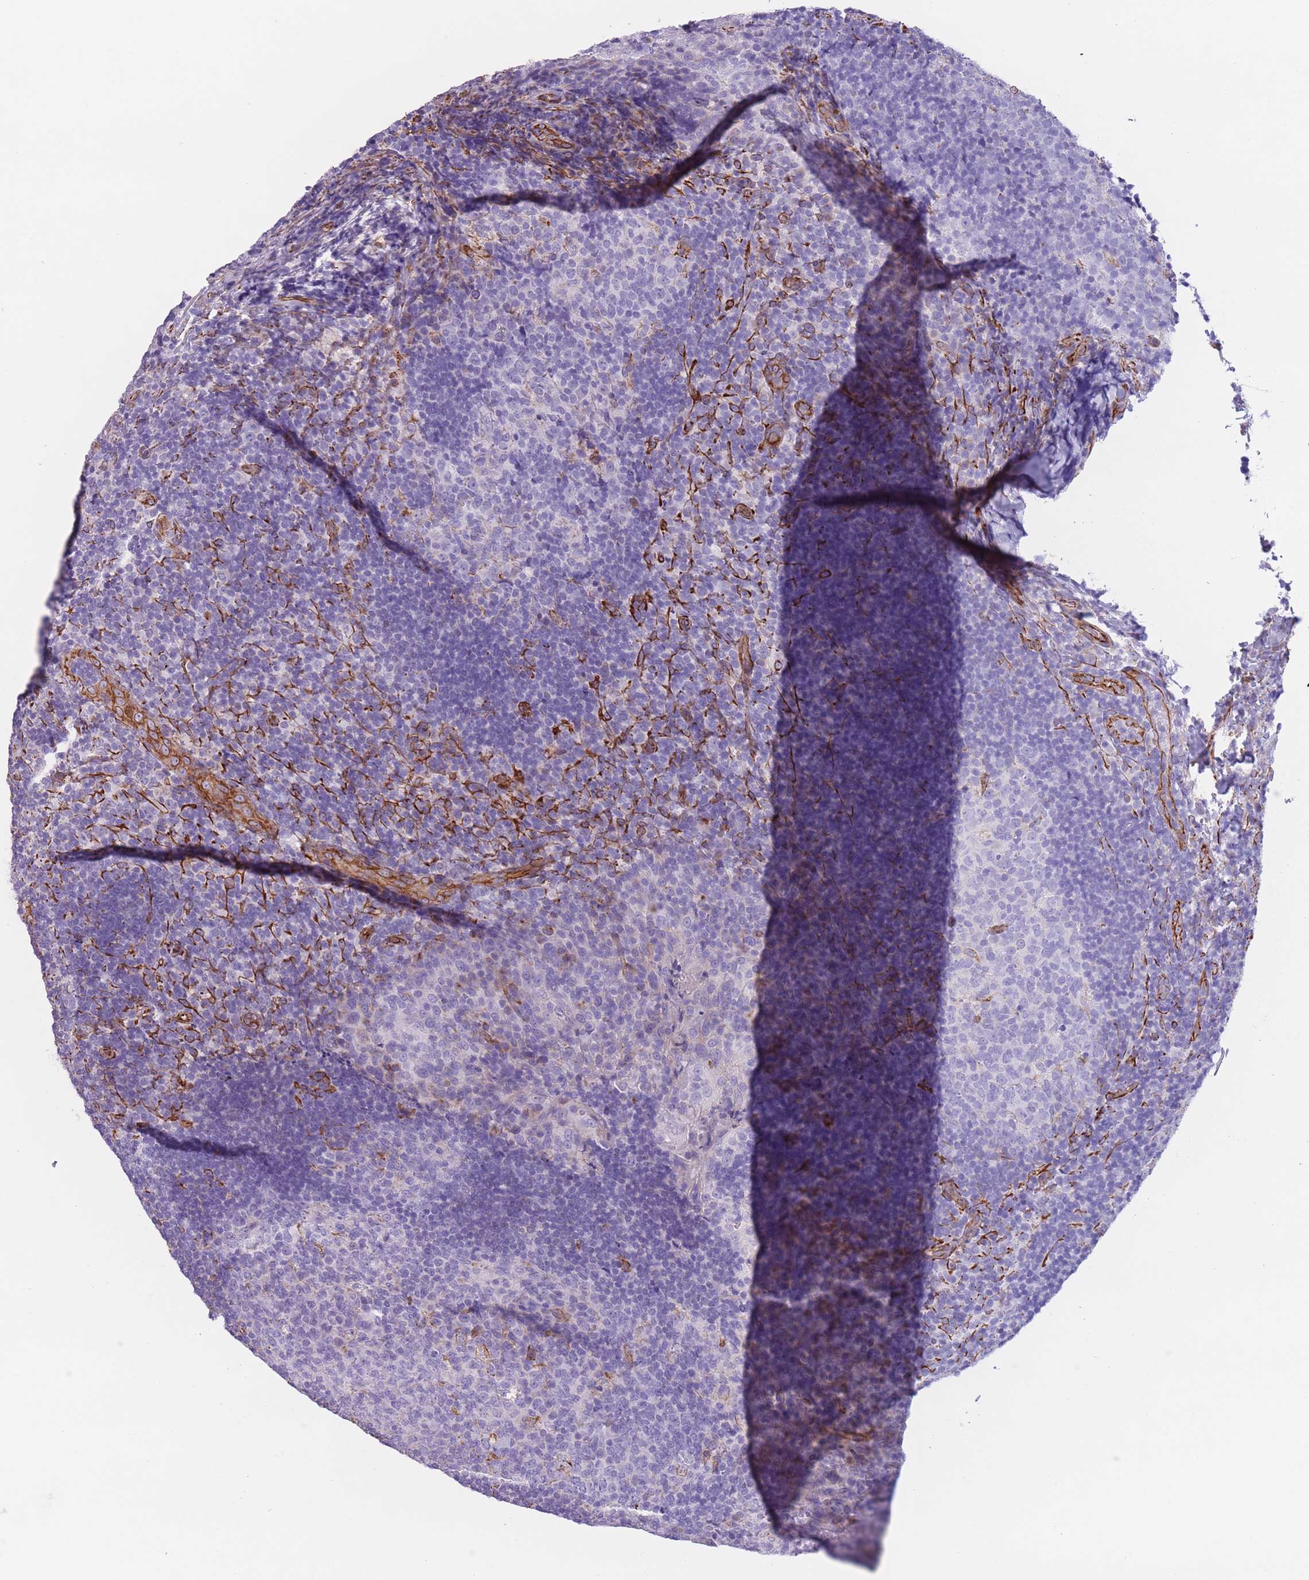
{"staining": {"intensity": "negative", "quantity": "none", "location": "none"}, "tissue": "tonsil", "cell_type": "Germinal center cells", "image_type": "normal", "snomed": [{"axis": "morphology", "description": "Normal tissue, NOS"}, {"axis": "topography", "description": "Tonsil"}], "caption": "Immunohistochemistry photomicrograph of unremarkable tonsil: tonsil stained with DAB demonstrates no significant protein expression in germinal center cells.", "gene": "ATP5MF", "patient": {"sex": "male", "age": 17}}